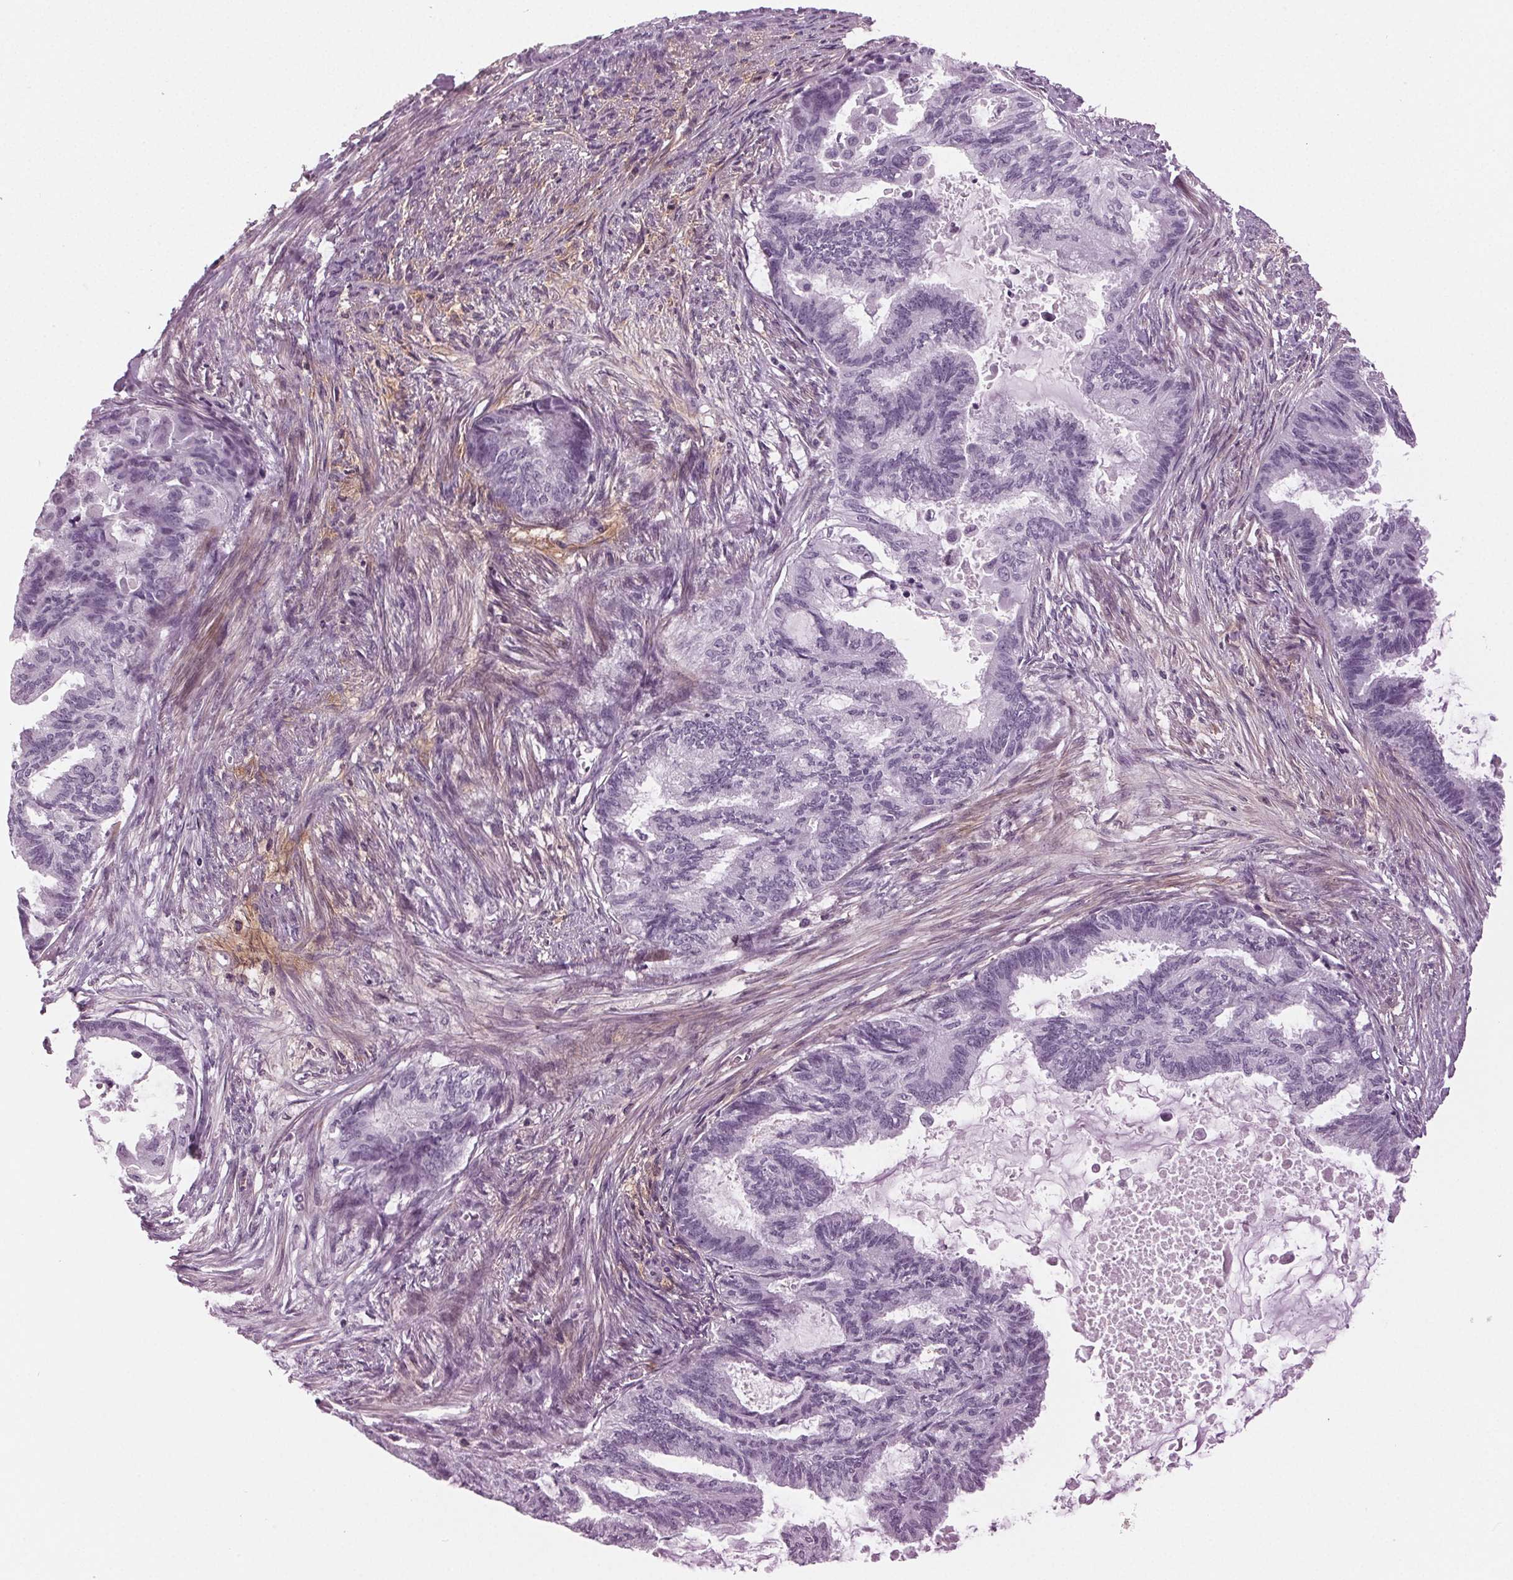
{"staining": {"intensity": "negative", "quantity": "none", "location": "none"}, "tissue": "endometrial cancer", "cell_type": "Tumor cells", "image_type": "cancer", "snomed": [{"axis": "morphology", "description": "Adenocarcinoma, NOS"}, {"axis": "topography", "description": "Endometrium"}], "caption": "A micrograph of human adenocarcinoma (endometrial) is negative for staining in tumor cells.", "gene": "DNAH12", "patient": {"sex": "female", "age": 86}}